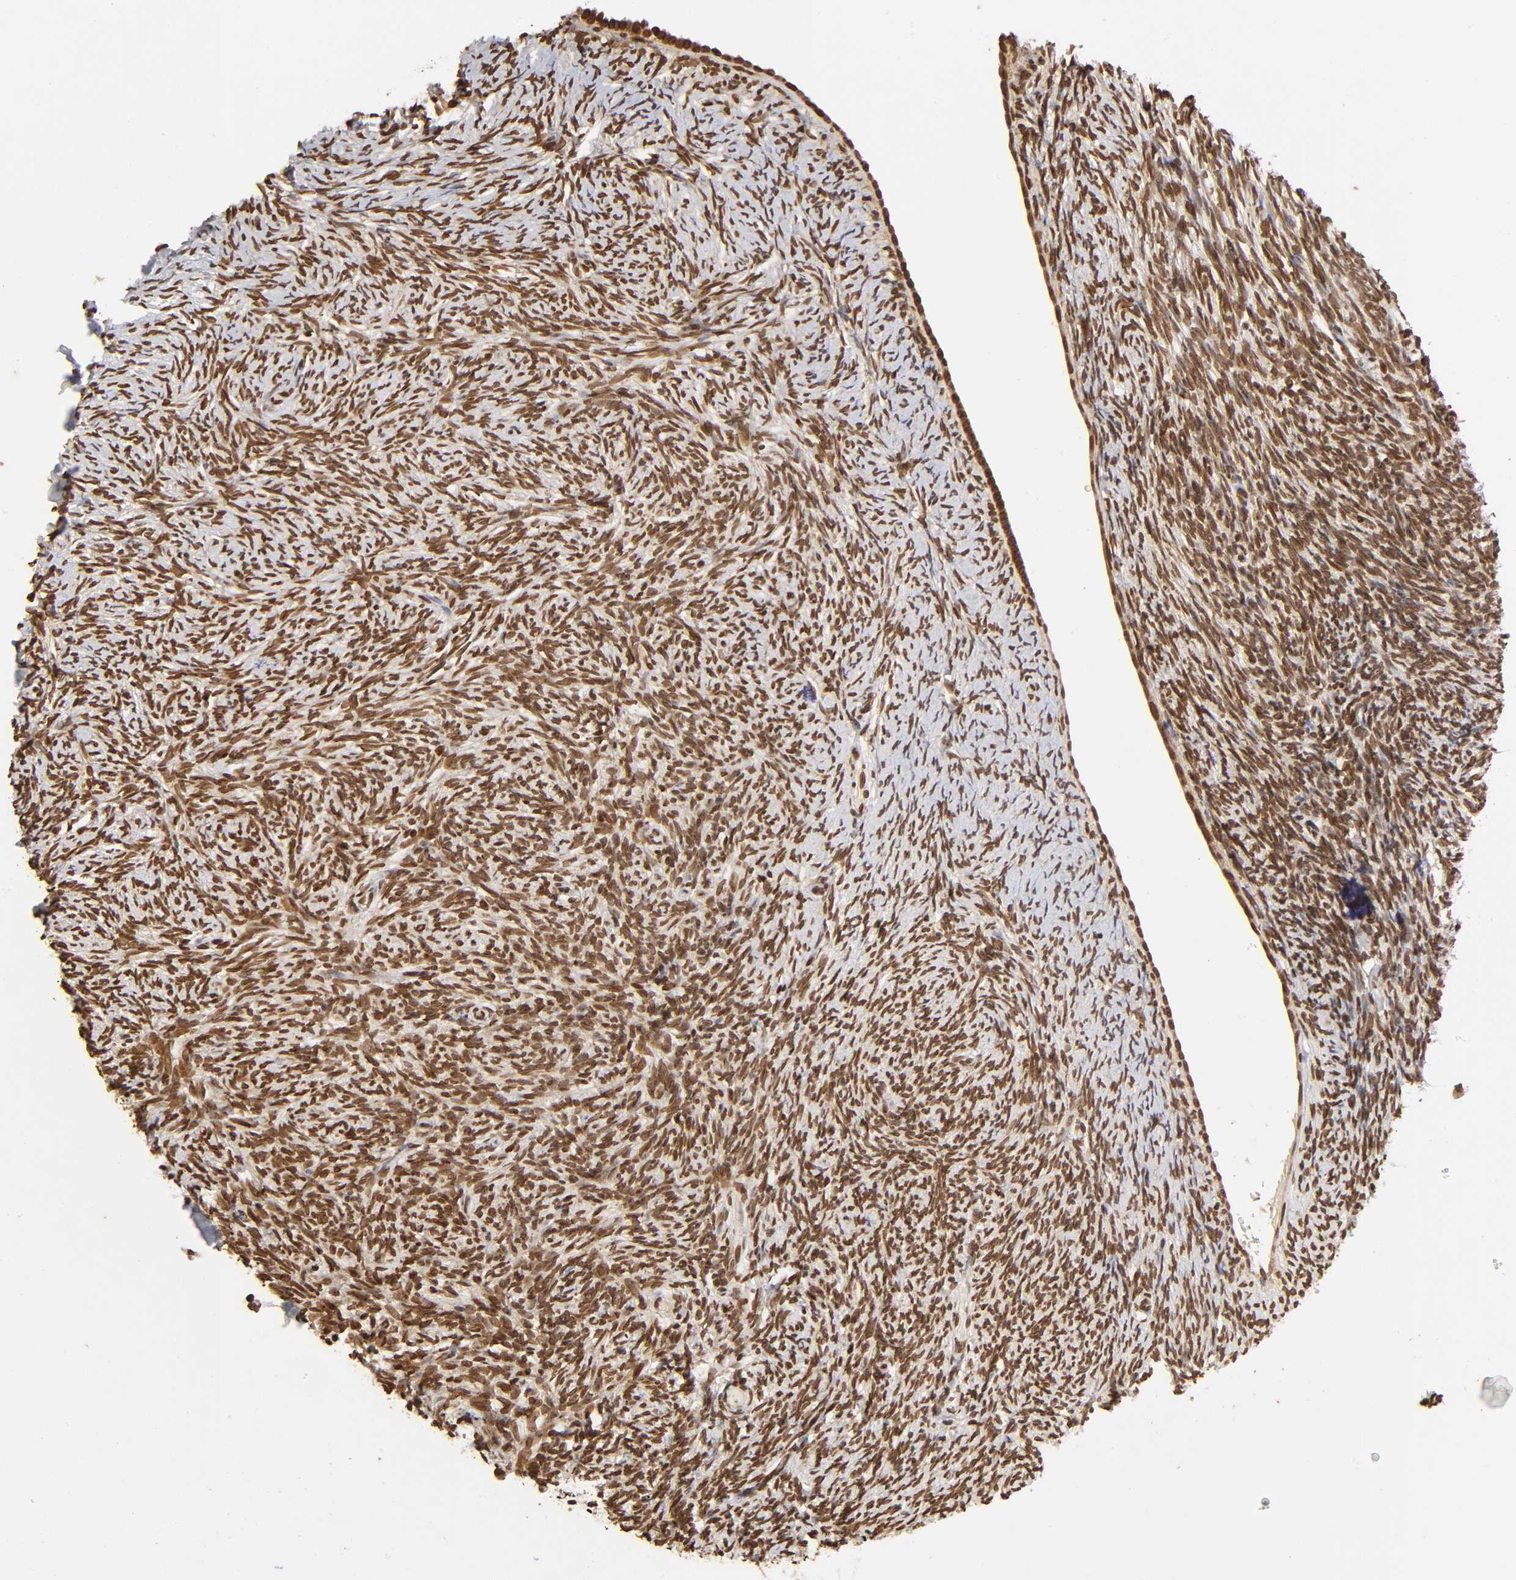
{"staining": {"intensity": "moderate", "quantity": ">75%", "location": "nuclear"}, "tissue": "ovary", "cell_type": "Ovarian stroma cells", "image_type": "normal", "snomed": [{"axis": "morphology", "description": "Normal tissue, NOS"}, {"axis": "topography", "description": "Ovary"}], "caption": "Approximately >75% of ovarian stroma cells in unremarkable ovary display moderate nuclear protein positivity as visualized by brown immunohistochemical staining.", "gene": "MLLT6", "patient": {"sex": "female", "age": 60}}